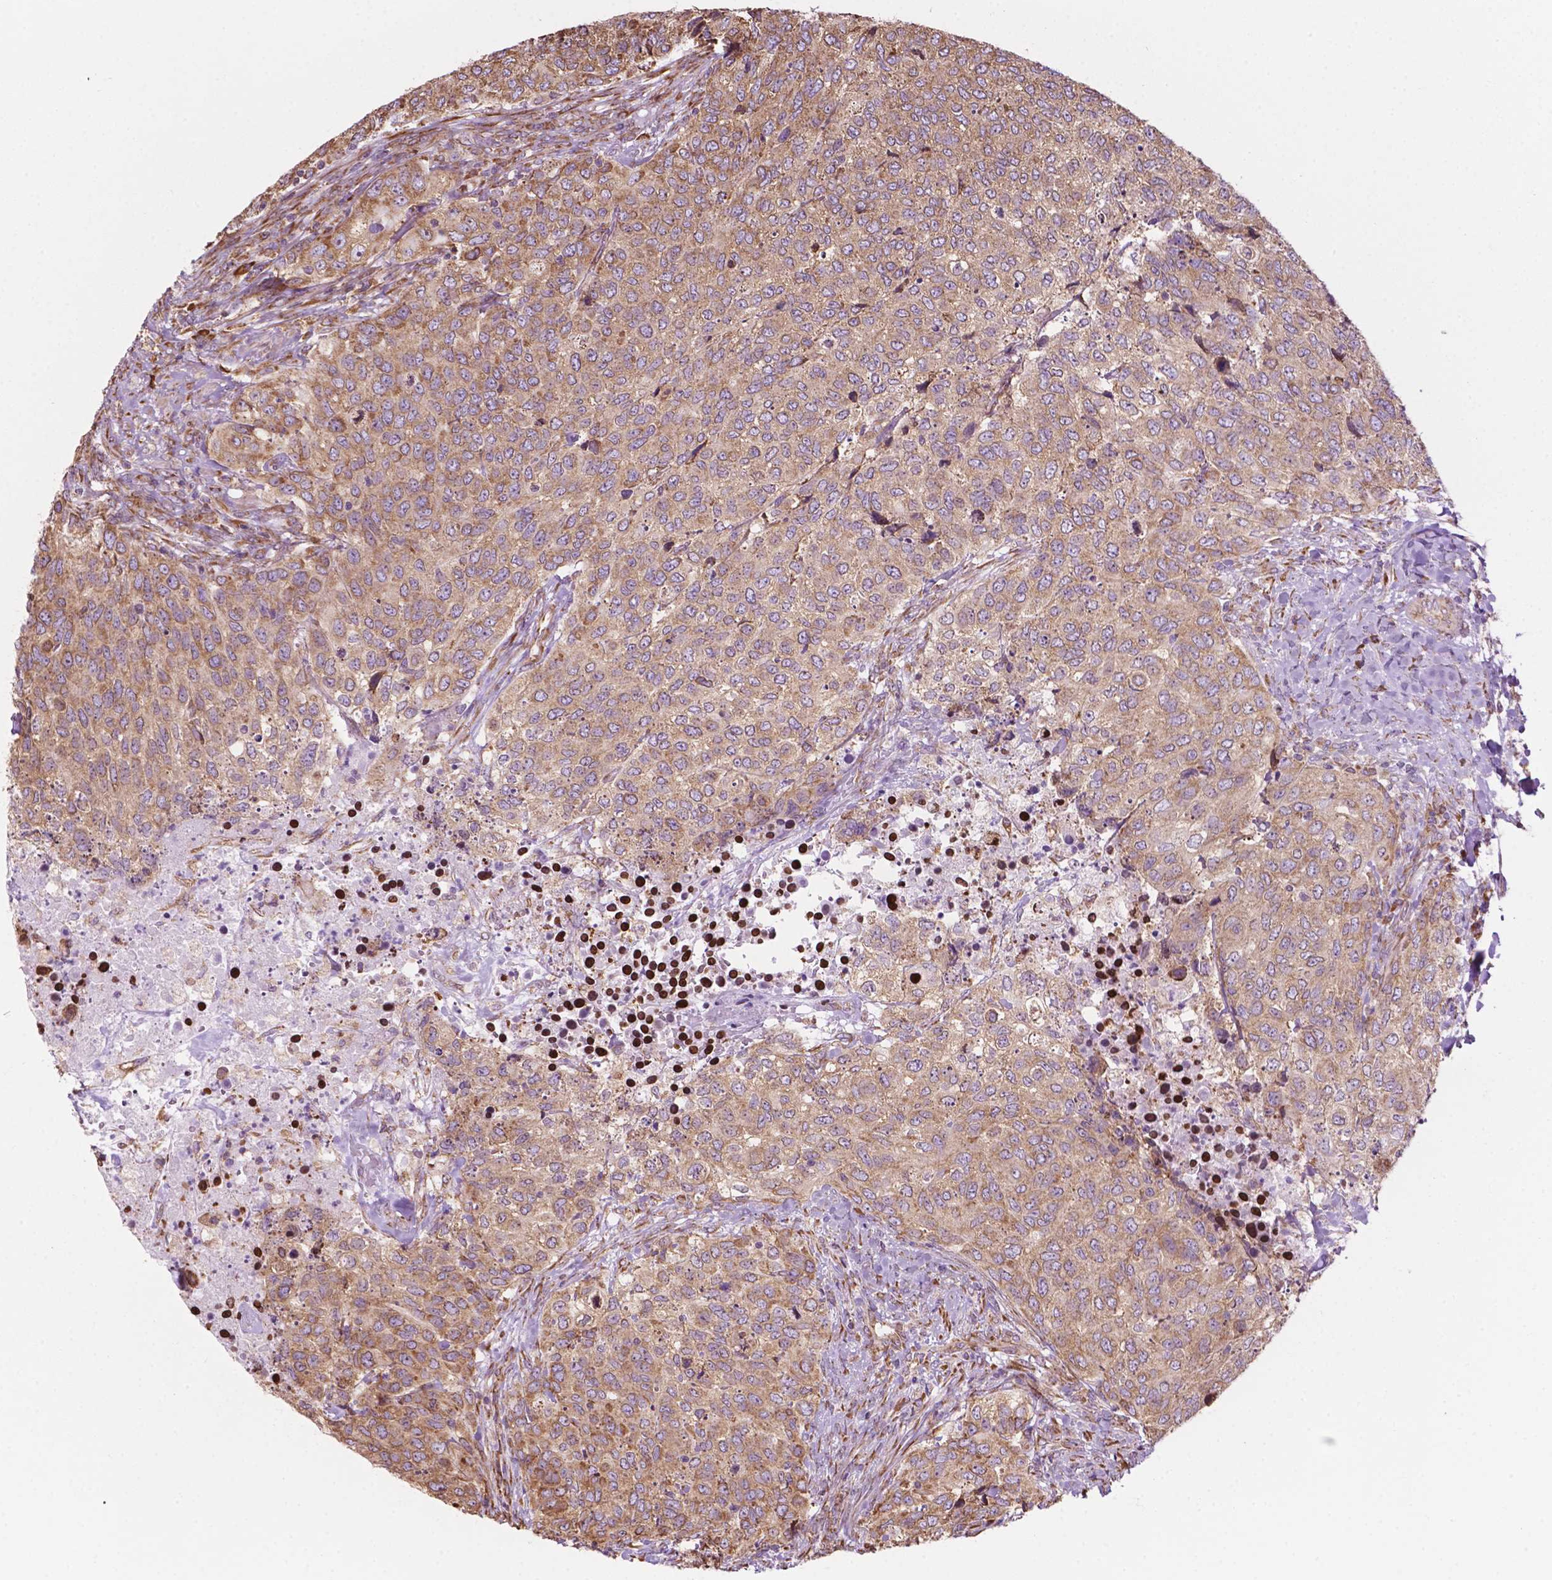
{"staining": {"intensity": "moderate", "quantity": ">75%", "location": "cytoplasmic/membranous"}, "tissue": "urothelial cancer", "cell_type": "Tumor cells", "image_type": "cancer", "snomed": [{"axis": "morphology", "description": "Urothelial carcinoma, High grade"}, {"axis": "topography", "description": "Urinary bladder"}], "caption": "Human urothelial carcinoma (high-grade) stained with a protein marker demonstrates moderate staining in tumor cells.", "gene": "RPL29", "patient": {"sex": "female", "age": 78}}